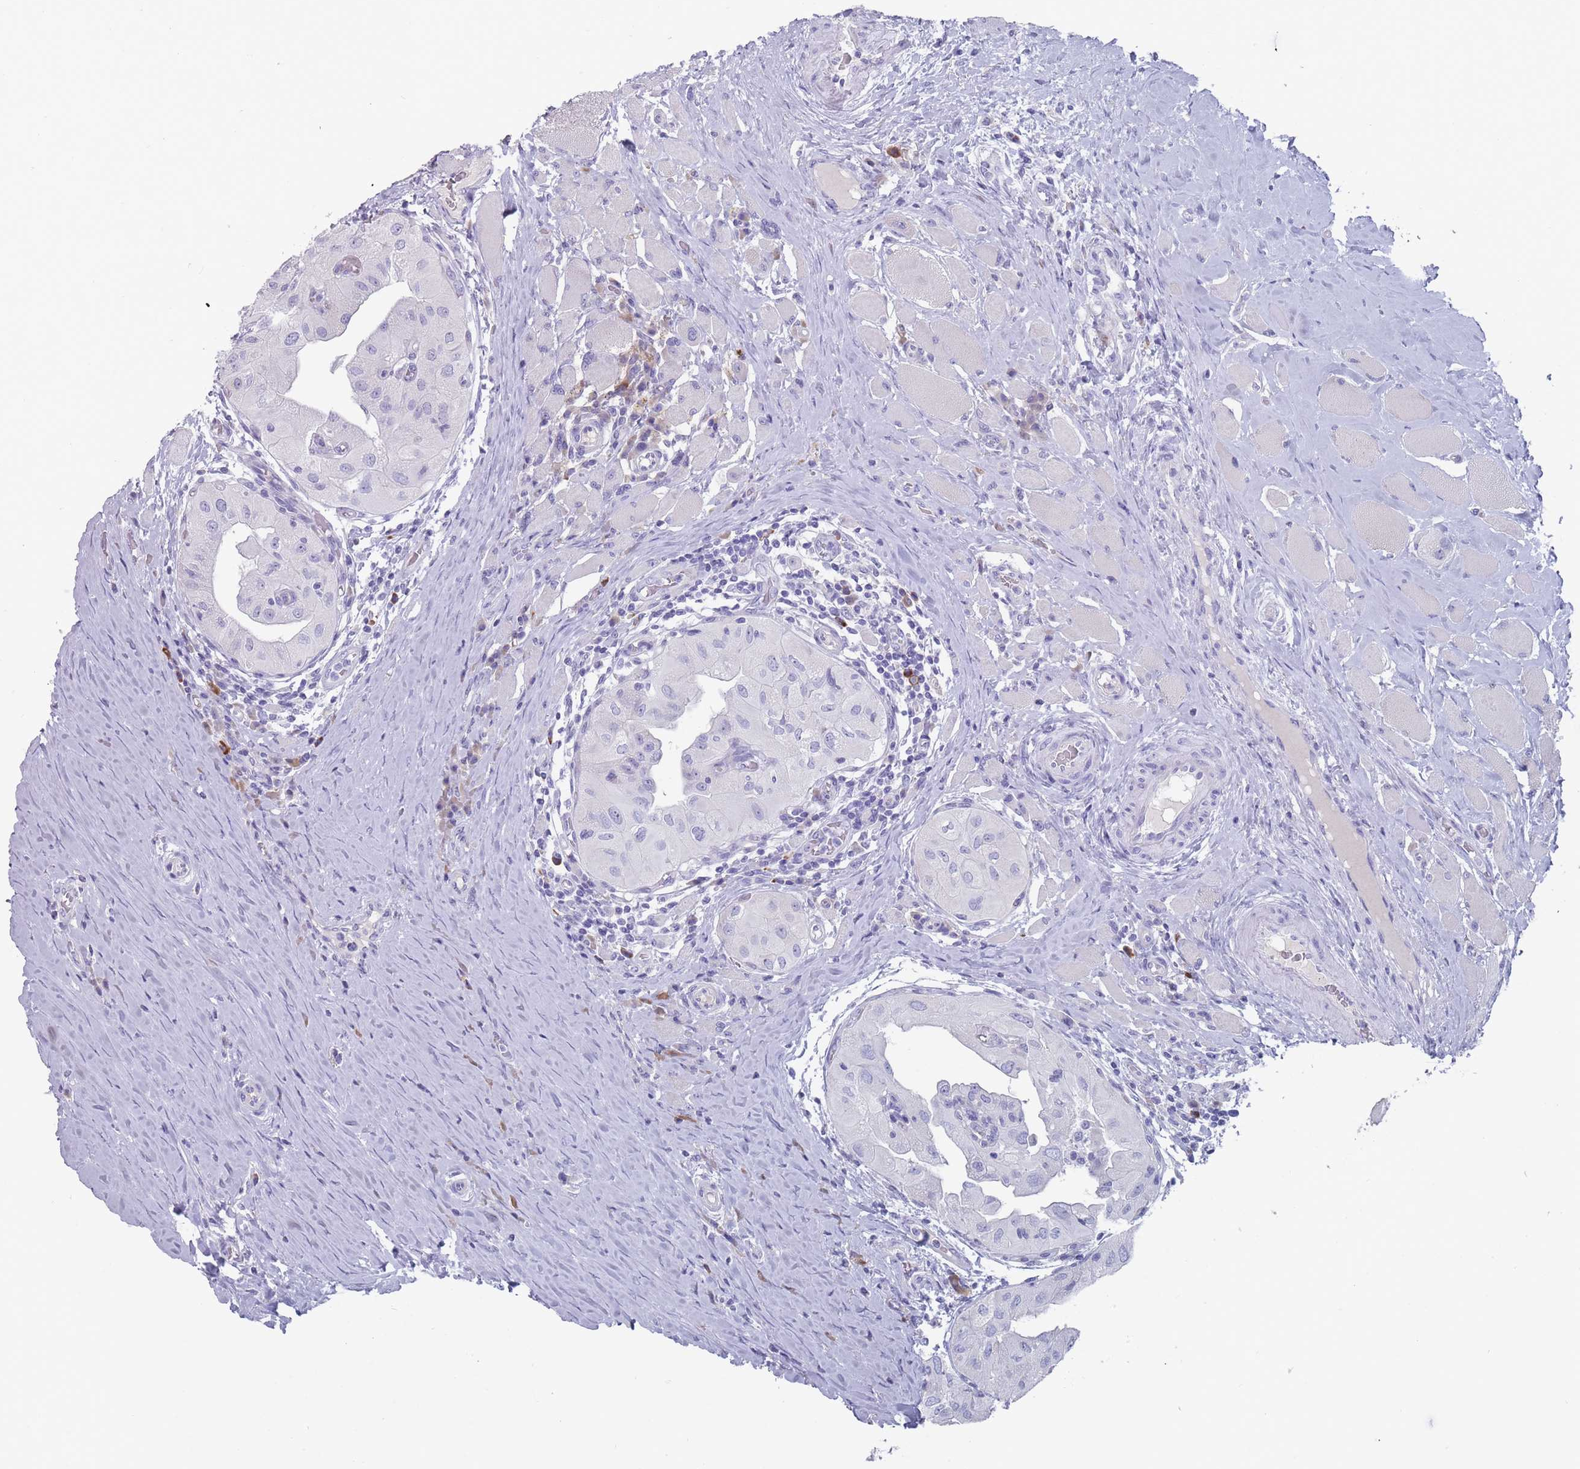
{"staining": {"intensity": "negative", "quantity": "none", "location": "none"}, "tissue": "thyroid cancer", "cell_type": "Tumor cells", "image_type": "cancer", "snomed": [{"axis": "morphology", "description": "Papillary adenocarcinoma, NOS"}, {"axis": "topography", "description": "Thyroid gland"}], "caption": "Immunohistochemical staining of human thyroid cancer displays no significant expression in tumor cells. (DAB (3,3'-diaminobenzidine) IHC visualized using brightfield microscopy, high magnification).", "gene": "ST8SIA5", "patient": {"sex": "female", "age": 59}}